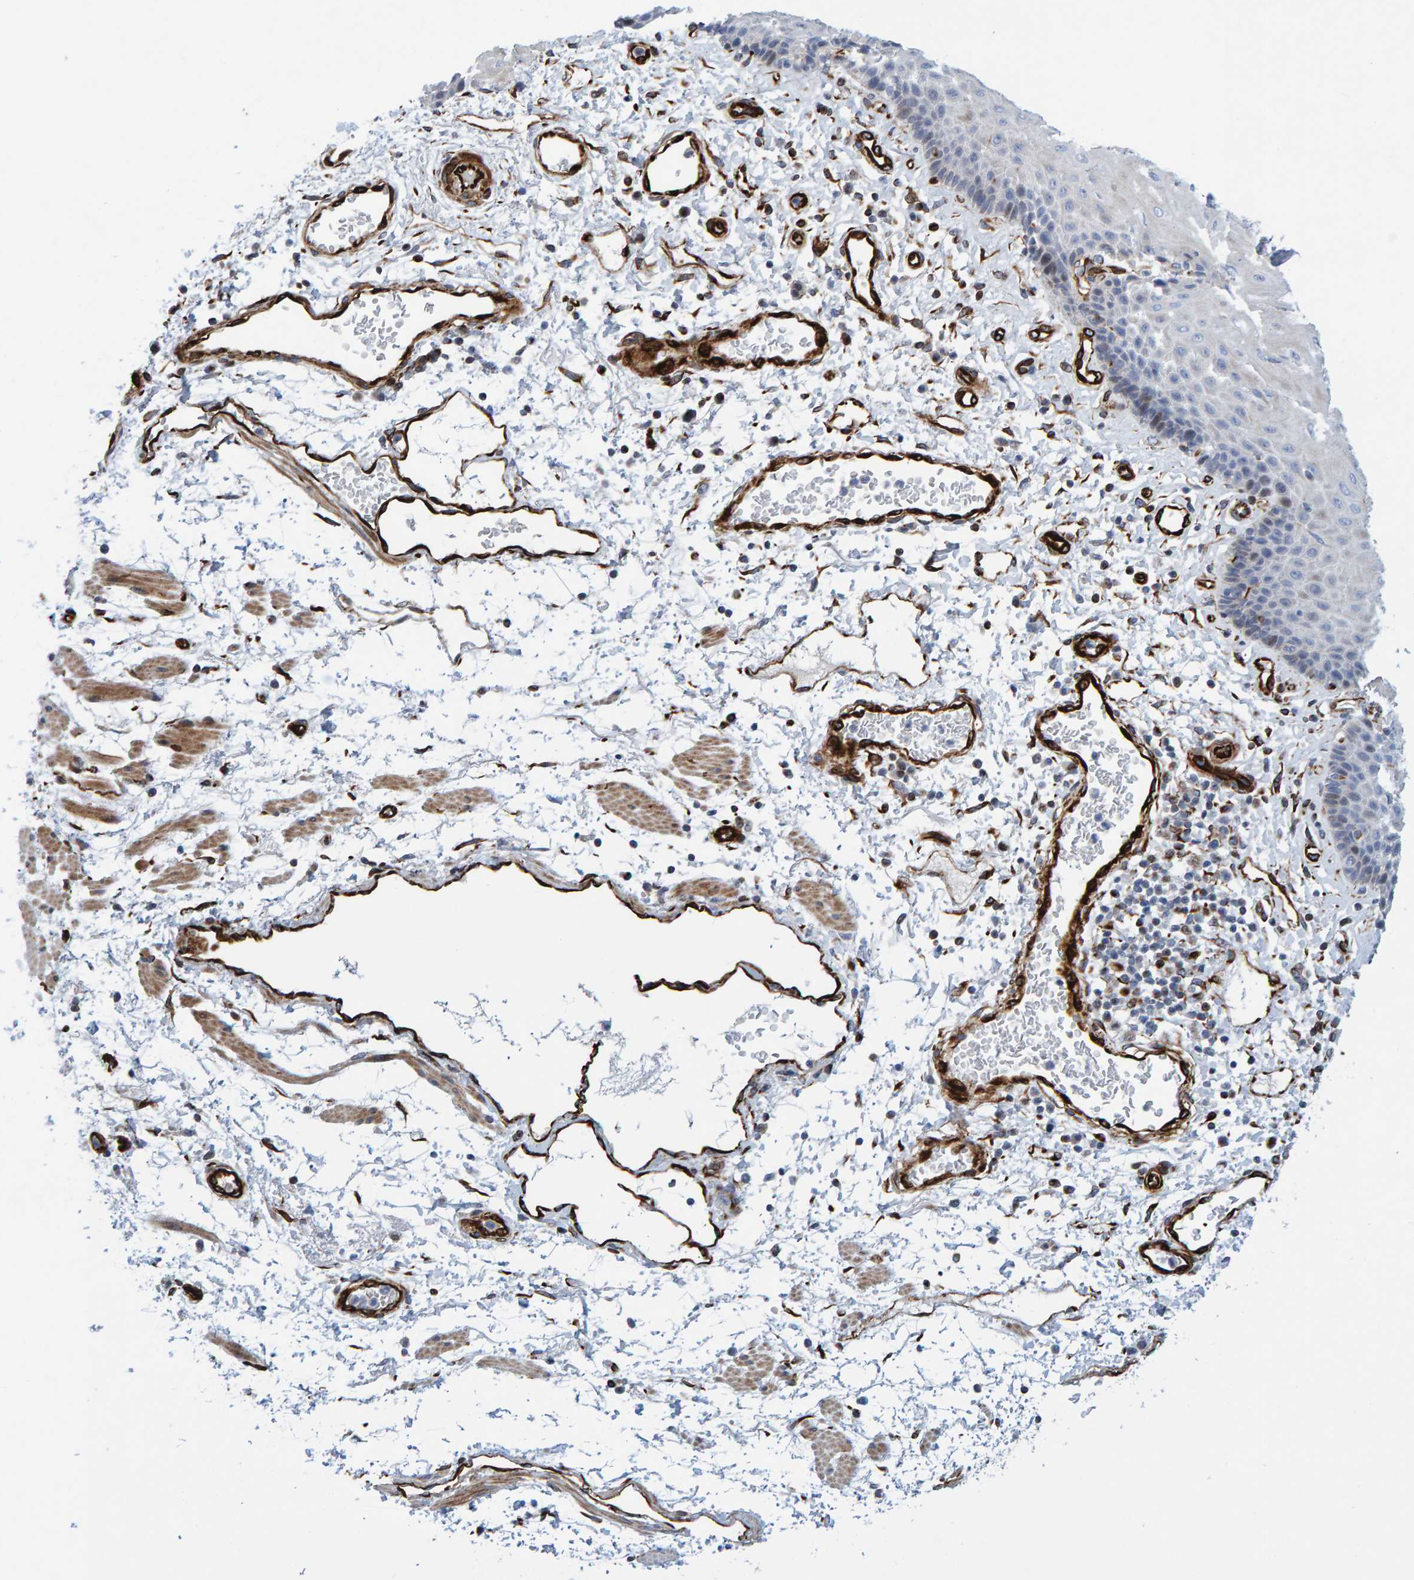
{"staining": {"intensity": "weak", "quantity": "25%-75%", "location": "cytoplasmic/membranous"}, "tissue": "esophagus", "cell_type": "Squamous epithelial cells", "image_type": "normal", "snomed": [{"axis": "morphology", "description": "Normal tissue, NOS"}, {"axis": "topography", "description": "Esophagus"}], "caption": "Immunohistochemical staining of normal esophagus reveals 25%-75% levels of weak cytoplasmic/membranous protein staining in approximately 25%-75% of squamous epithelial cells. Nuclei are stained in blue.", "gene": "POLG2", "patient": {"sex": "male", "age": 54}}